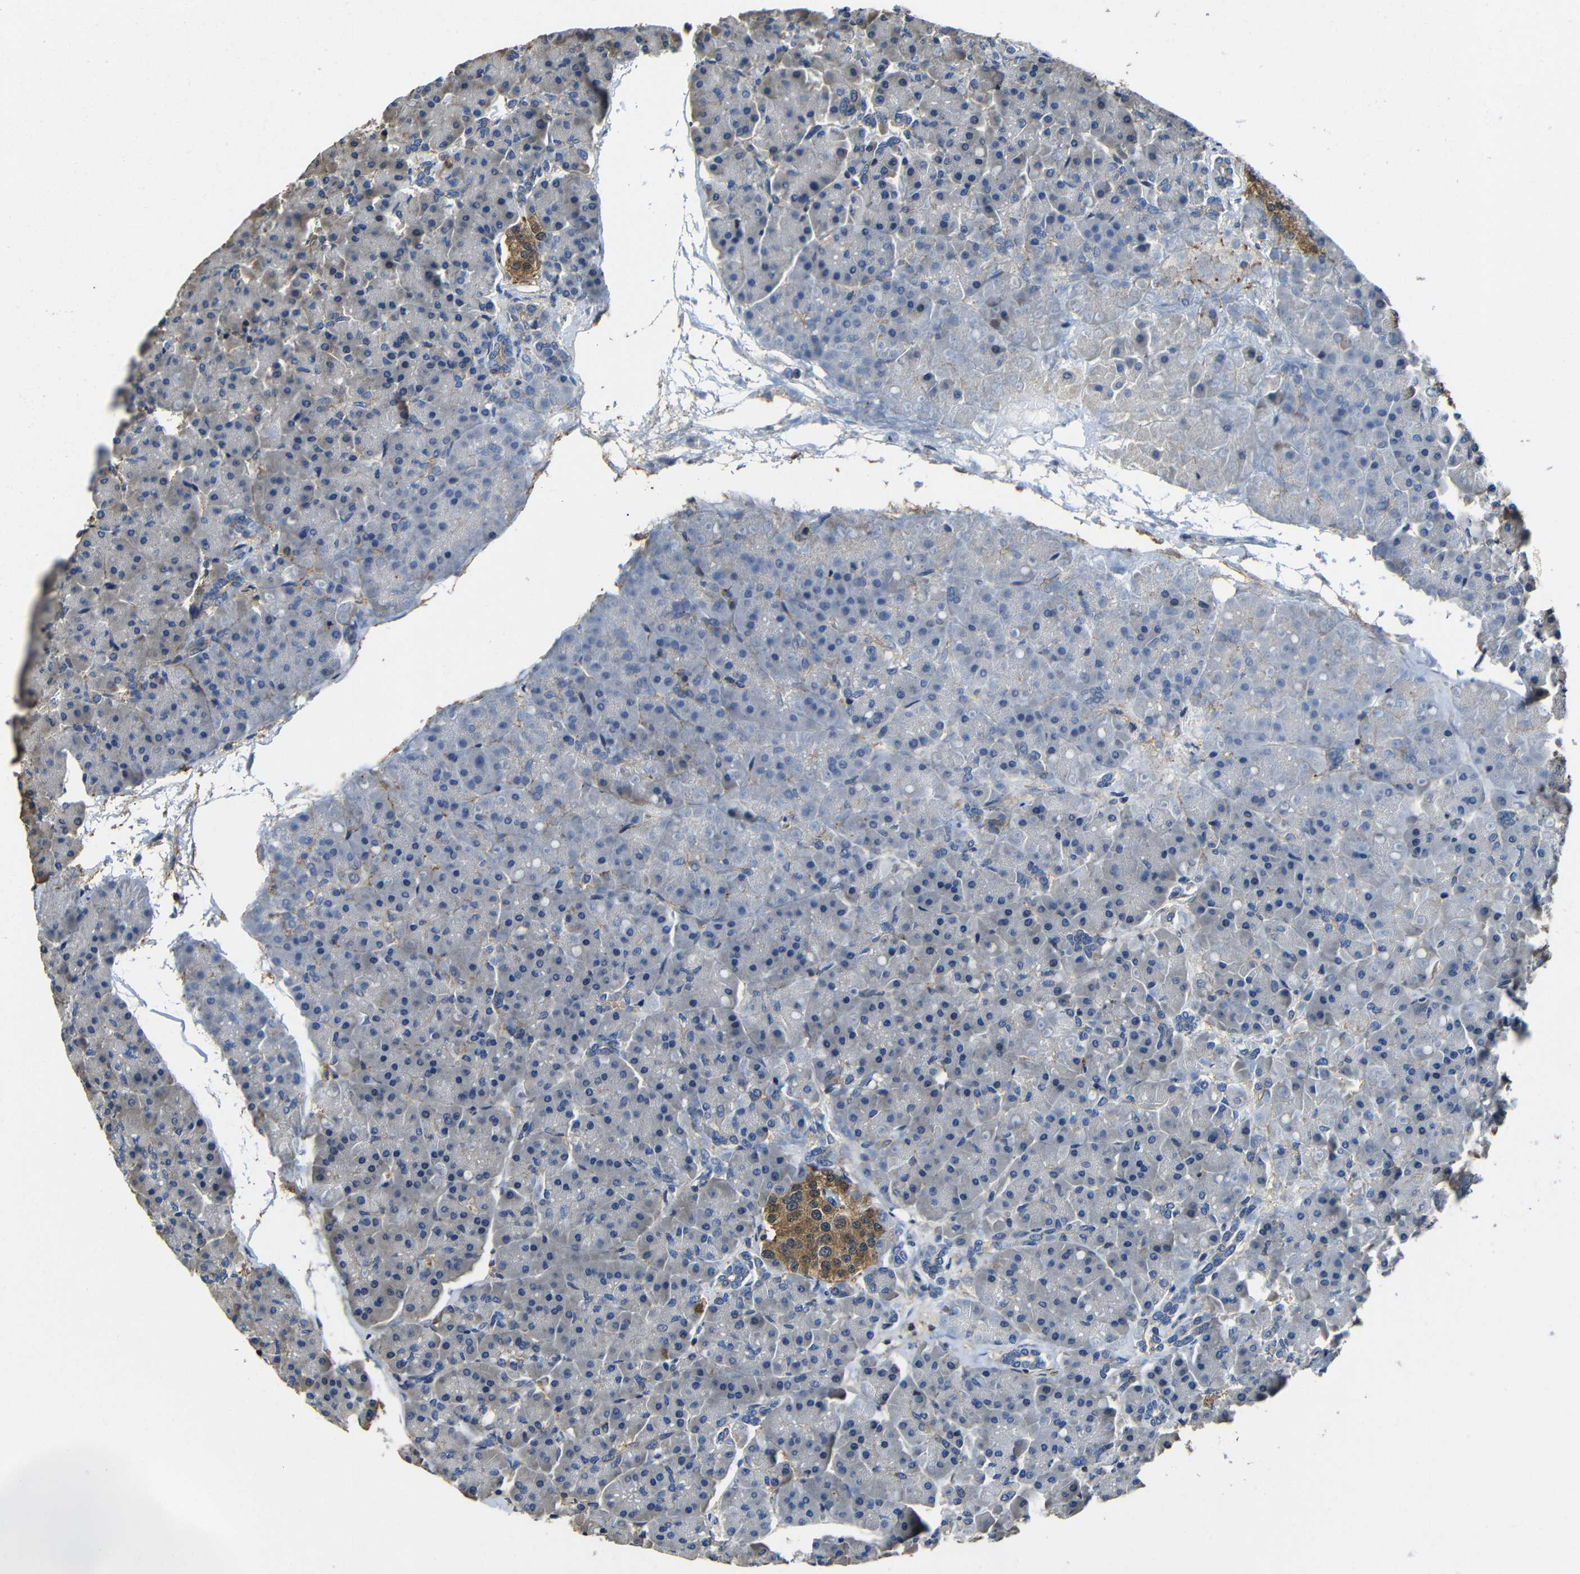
{"staining": {"intensity": "weak", "quantity": "25%-75%", "location": "cytoplasmic/membranous"}, "tissue": "pancreas", "cell_type": "Exocrine glandular cells", "image_type": "normal", "snomed": [{"axis": "morphology", "description": "Normal tissue, NOS"}, {"axis": "topography", "description": "Pancreas"}], "caption": "Approximately 25%-75% of exocrine glandular cells in unremarkable human pancreas show weak cytoplasmic/membranous protein staining as visualized by brown immunohistochemical staining.", "gene": "GDI1", "patient": {"sex": "female", "age": 70}}